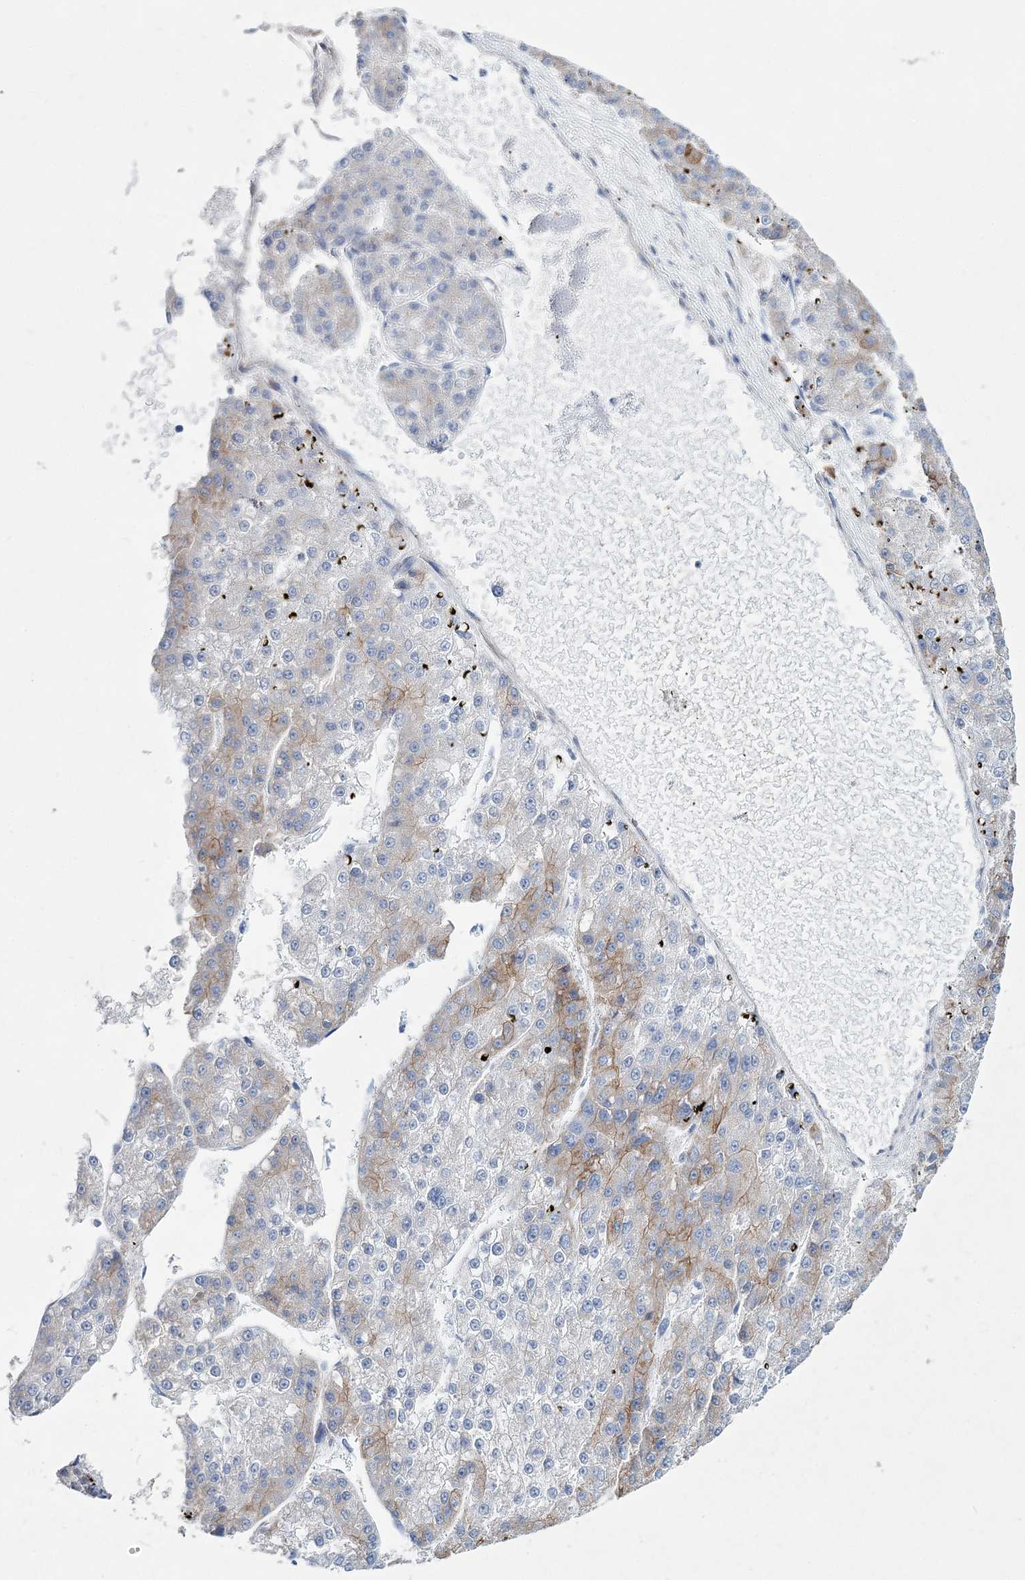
{"staining": {"intensity": "moderate", "quantity": "<25%", "location": "cytoplasmic/membranous"}, "tissue": "liver cancer", "cell_type": "Tumor cells", "image_type": "cancer", "snomed": [{"axis": "morphology", "description": "Carcinoma, Hepatocellular, NOS"}, {"axis": "topography", "description": "Liver"}], "caption": "Liver cancer tissue shows moderate cytoplasmic/membranous staining in about <25% of tumor cells", "gene": "ADGRL1", "patient": {"sex": "female", "age": 73}}